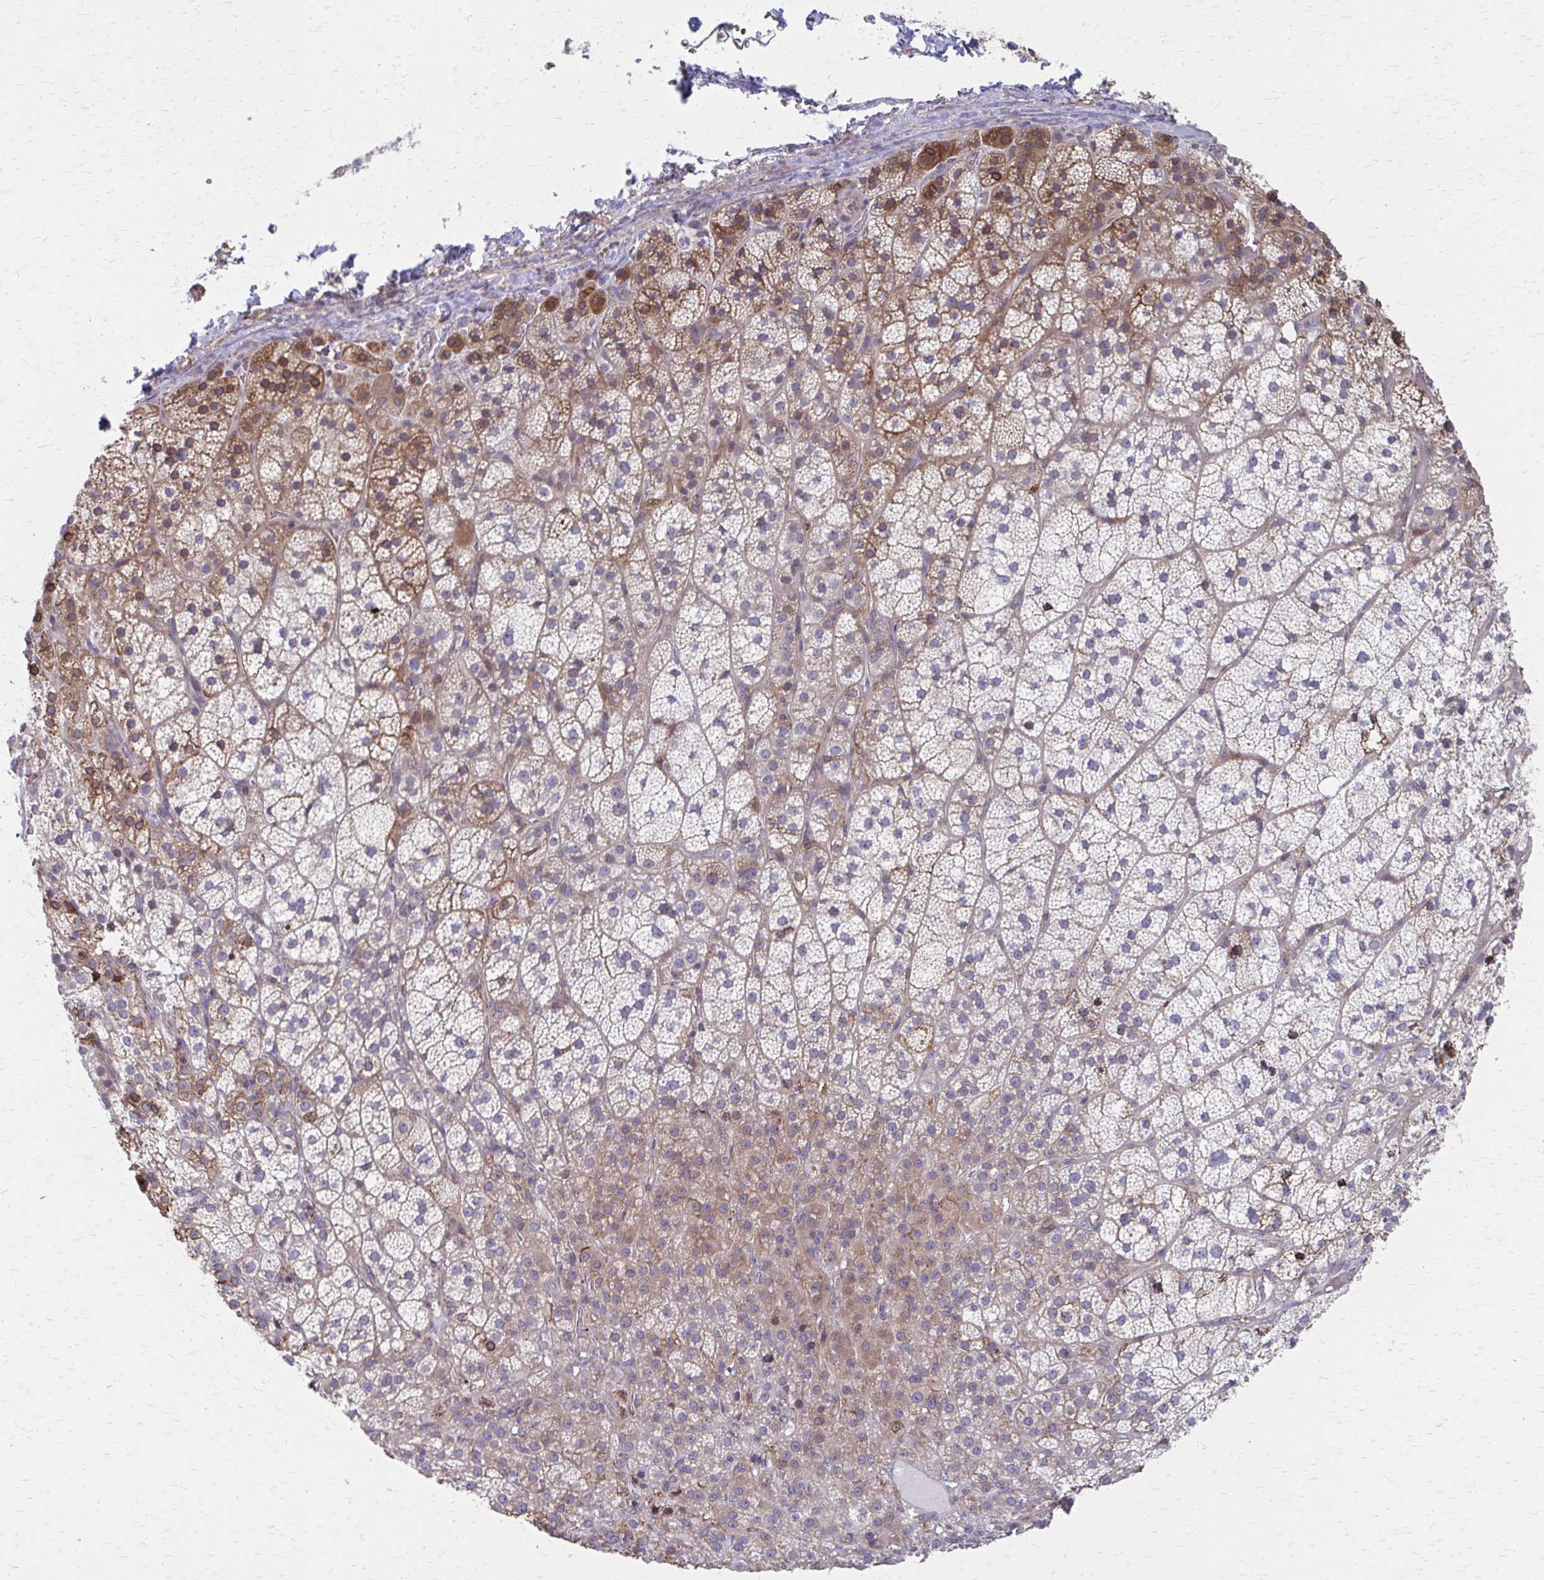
{"staining": {"intensity": "moderate", "quantity": "25%-75%", "location": "cytoplasmic/membranous"}, "tissue": "adrenal gland", "cell_type": "Glandular cells", "image_type": "normal", "snomed": [{"axis": "morphology", "description": "Normal tissue, NOS"}, {"axis": "topography", "description": "Adrenal gland"}], "caption": "Normal adrenal gland demonstrates moderate cytoplasmic/membranous positivity in about 25%-75% of glandular cells, visualized by immunohistochemistry.", "gene": "MMP14", "patient": {"sex": "female", "age": 60}}